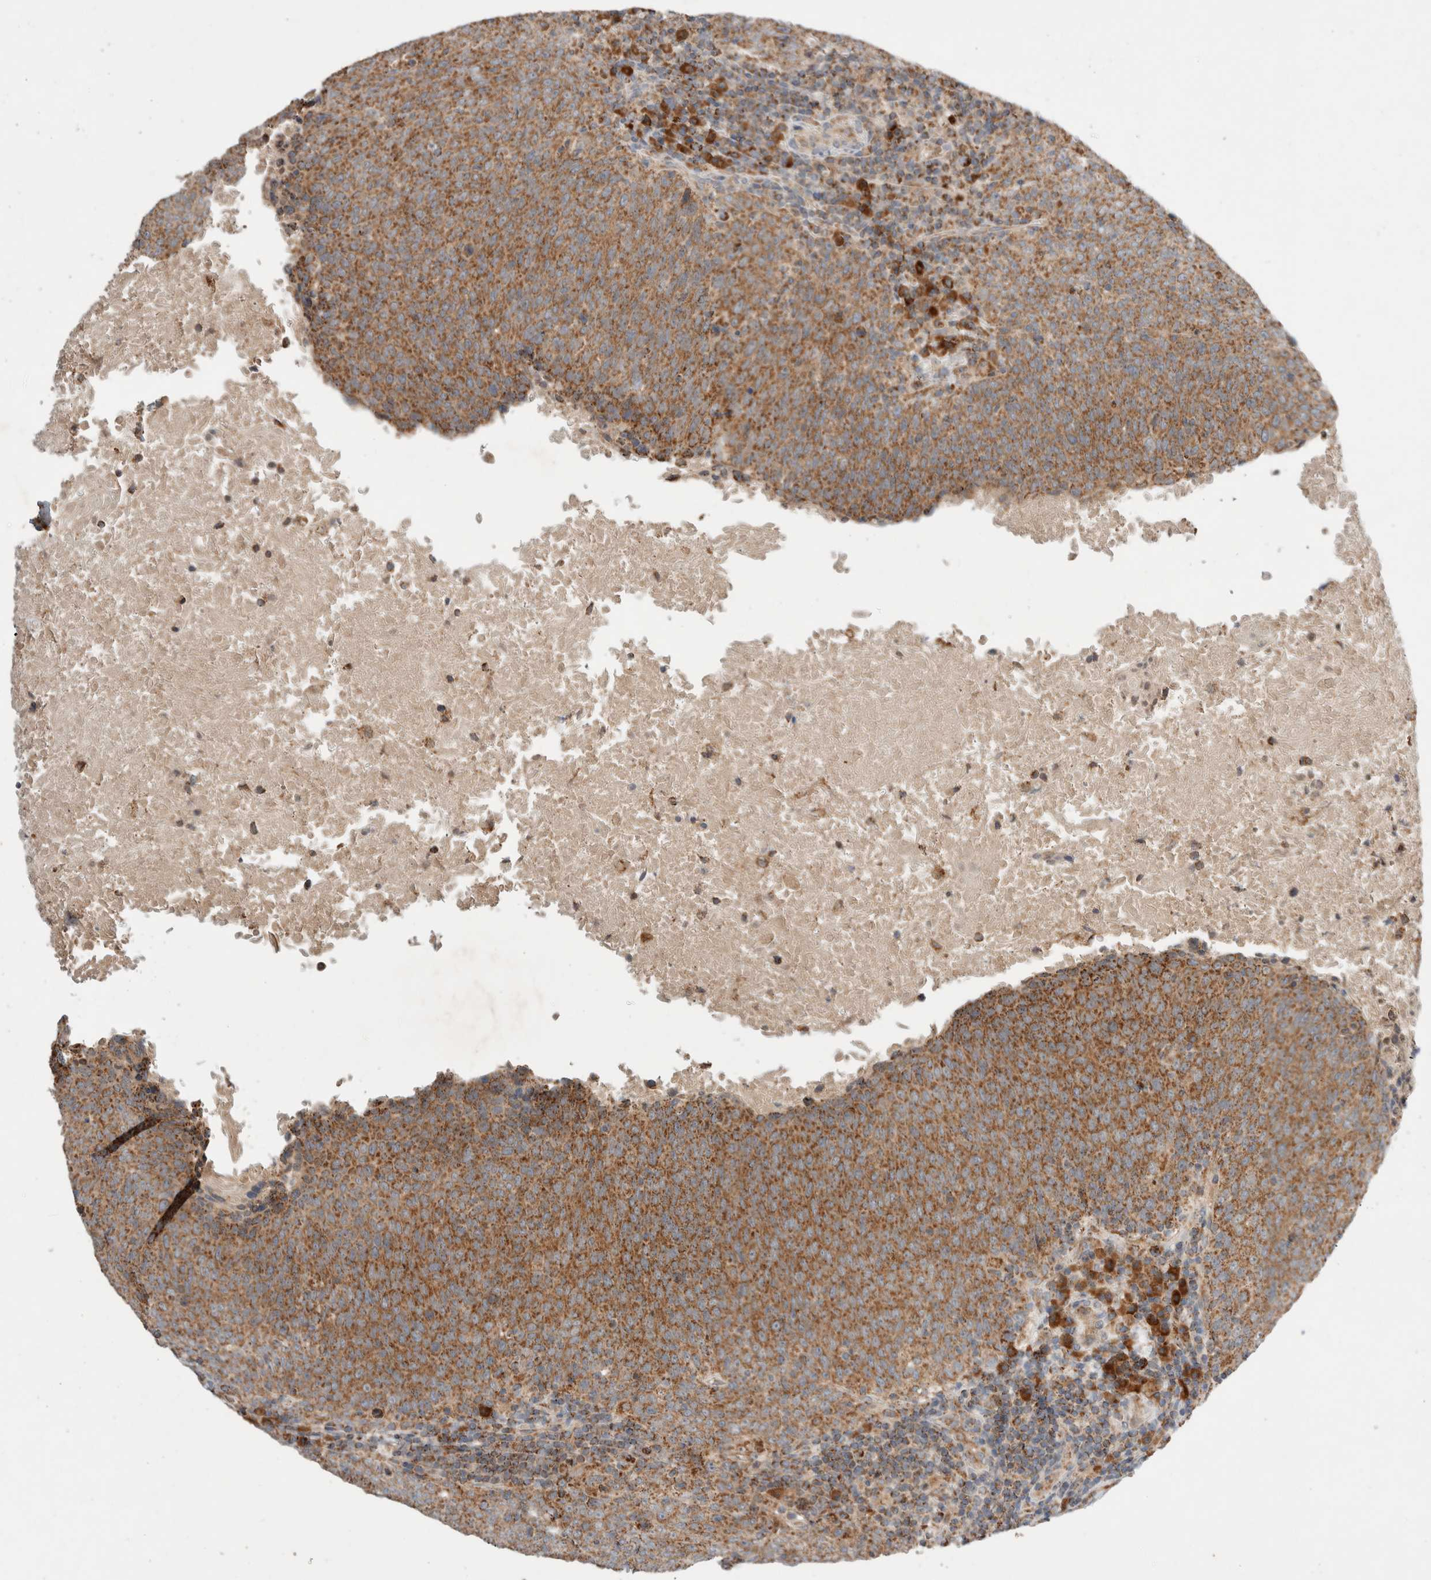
{"staining": {"intensity": "moderate", "quantity": ">75%", "location": "cytoplasmic/membranous"}, "tissue": "head and neck cancer", "cell_type": "Tumor cells", "image_type": "cancer", "snomed": [{"axis": "morphology", "description": "Squamous cell carcinoma, NOS"}, {"axis": "morphology", "description": "Squamous cell carcinoma, metastatic, NOS"}, {"axis": "topography", "description": "Lymph node"}, {"axis": "topography", "description": "Head-Neck"}], "caption": "High-power microscopy captured an IHC micrograph of head and neck cancer (squamous cell carcinoma), revealing moderate cytoplasmic/membranous staining in approximately >75% of tumor cells.", "gene": "AMPD1", "patient": {"sex": "male", "age": 62}}